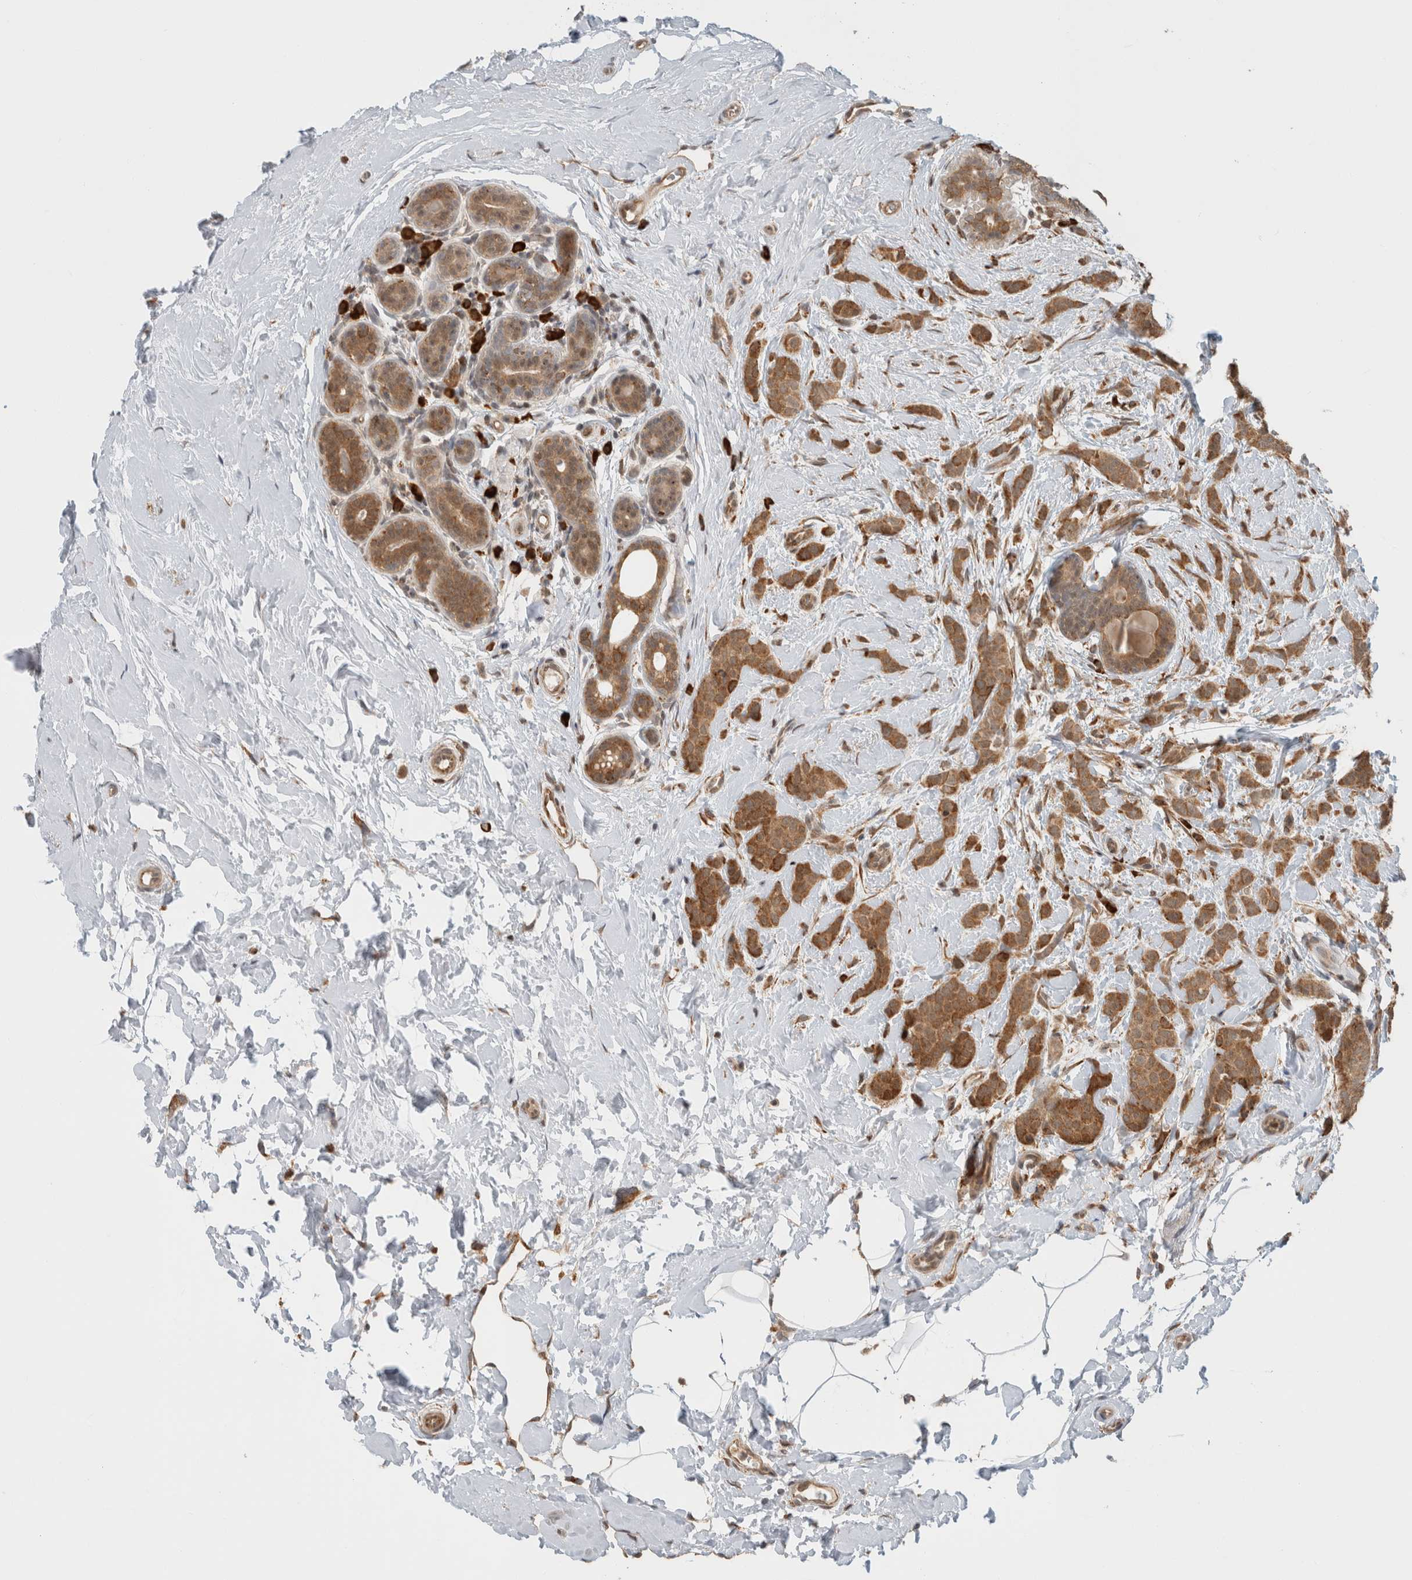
{"staining": {"intensity": "moderate", "quantity": ">75%", "location": "cytoplasmic/membranous"}, "tissue": "breast cancer", "cell_type": "Tumor cells", "image_type": "cancer", "snomed": [{"axis": "morphology", "description": "Lobular carcinoma, in situ"}, {"axis": "morphology", "description": "Lobular carcinoma"}, {"axis": "topography", "description": "Breast"}], "caption": "Human breast cancer stained for a protein (brown) reveals moderate cytoplasmic/membranous positive positivity in about >75% of tumor cells.", "gene": "MS4A7", "patient": {"sex": "female", "age": 41}}